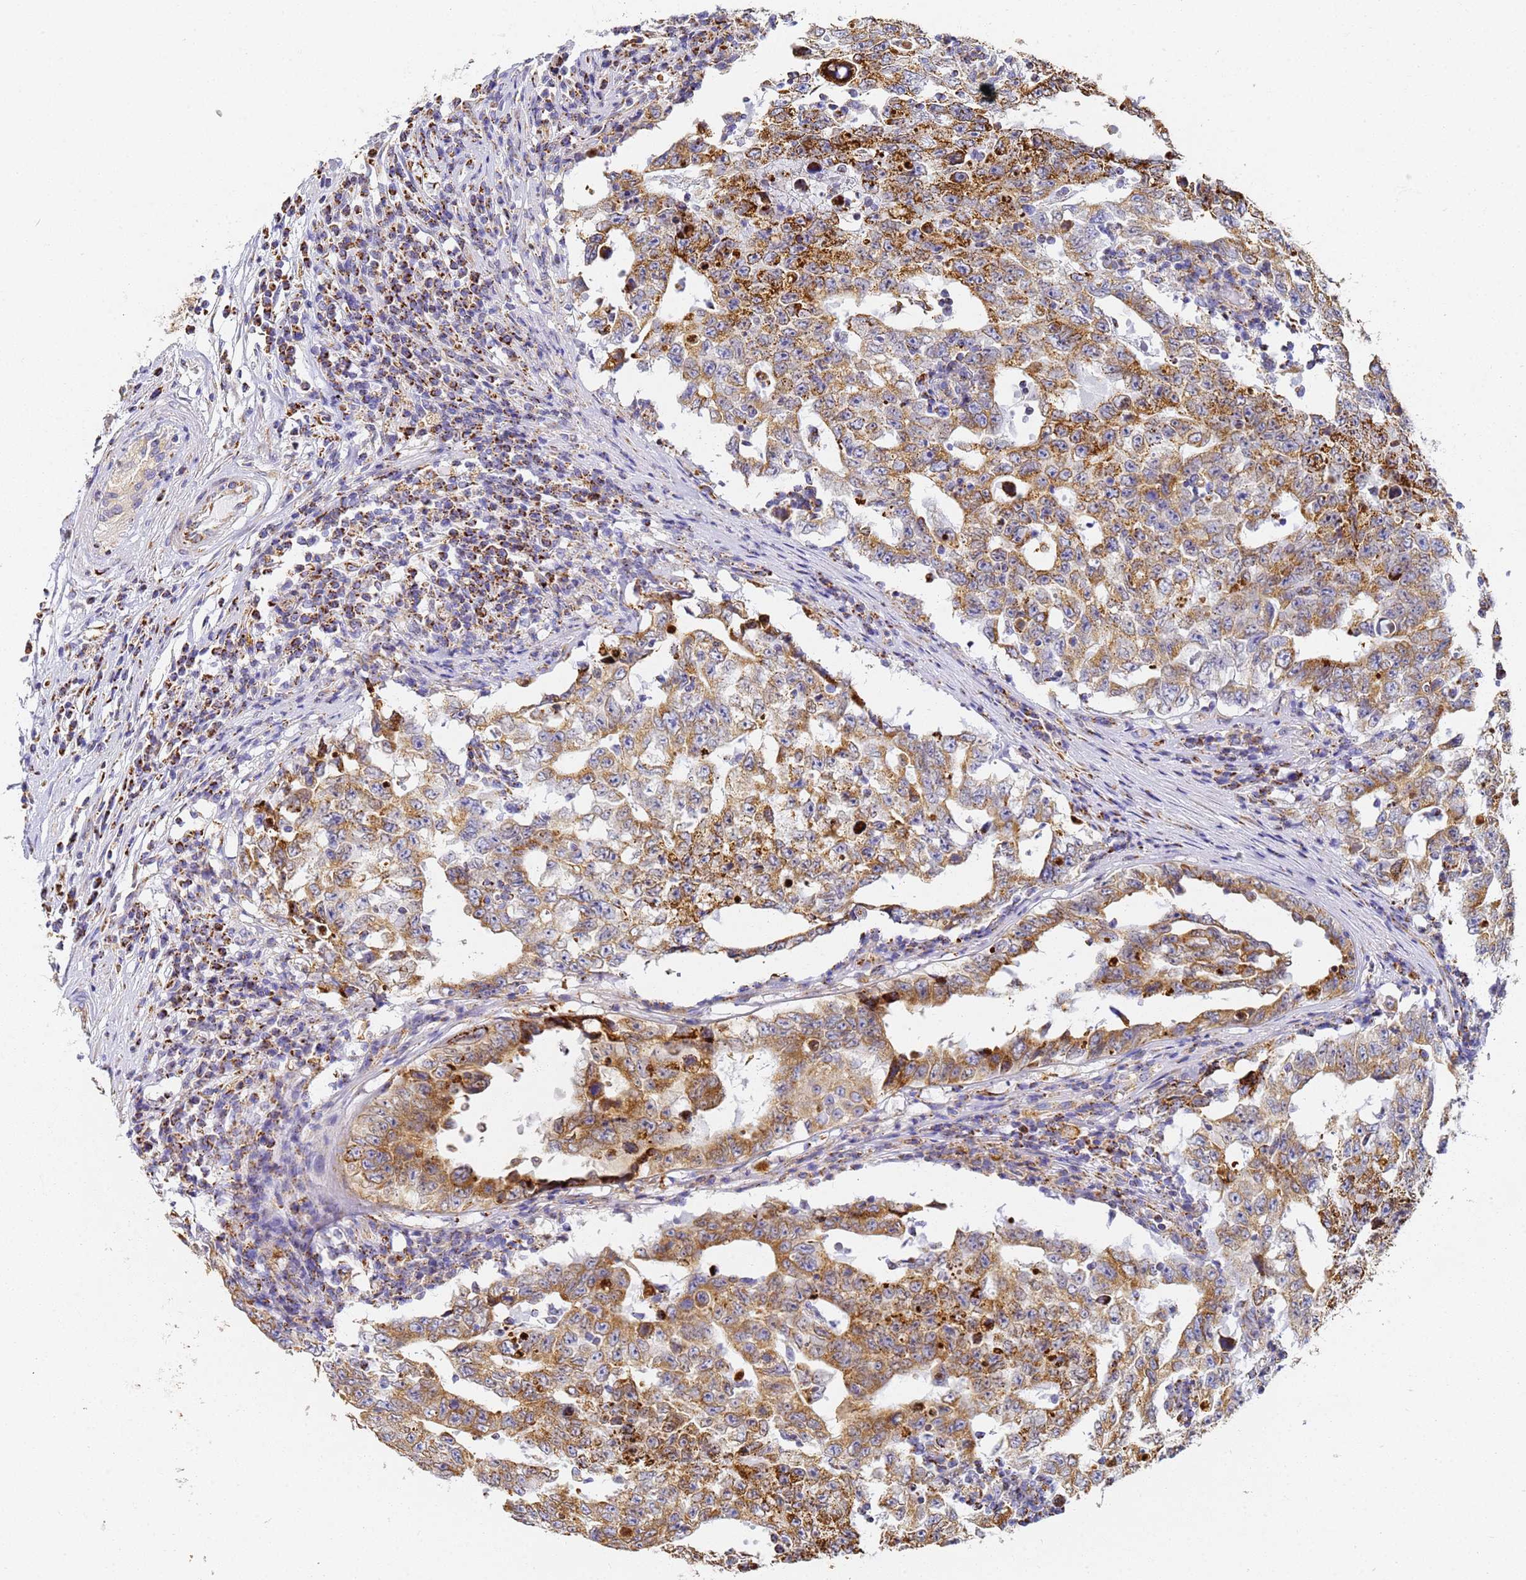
{"staining": {"intensity": "moderate", "quantity": ">75%", "location": "cytoplasmic/membranous"}, "tissue": "testis cancer", "cell_type": "Tumor cells", "image_type": "cancer", "snomed": [{"axis": "morphology", "description": "Carcinoma, Embryonal, NOS"}, {"axis": "topography", "description": "Testis"}], "caption": "An immunohistochemistry (IHC) image of tumor tissue is shown. Protein staining in brown labels moderate cytoplasmic/membranous positivity in testis embryonal carcinoma within tumor cells.", "gene": "CNIH4", "patient": {"sex": "male", "age": 26}}